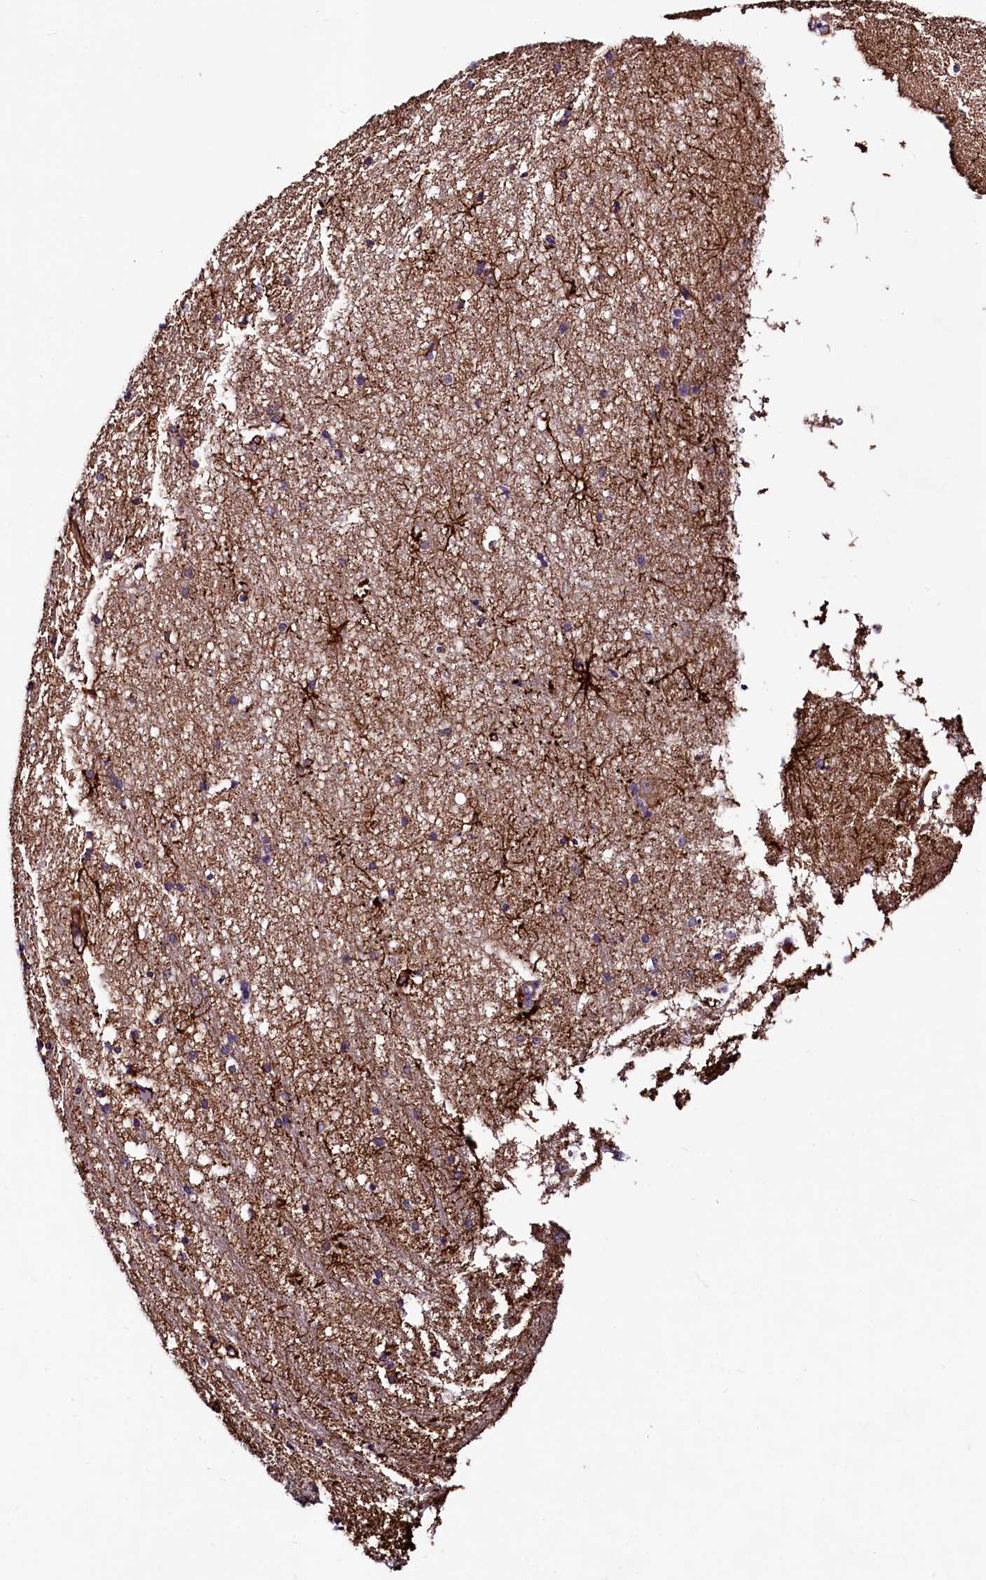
{"staining": {"intensity": "strong", "quantity": "<25%", "location": "cytoplasmic/membranous"}, "tissue": "hippocampus", "cell_type": "Glial cells", "image_type": "normal", "snomed": [{"axis": "morphology", "description": "Normal tissue, NOS"}, {"axis": "topography", "description": "Hippocampus"}], "caption": "Immunohistochemistry (IHC) (DAB (3,3'-diaminobenzidine)) staining of benign hippocampus reveals strong cytoplasmic/membranous protein expression in approximately <25% of glial cells. (DAB (3,3'-diaminobenzidine) IHC with brightfield microscopy, high magnification).", "gene": "CIAO3", "patient": {"sex": "male", "age": 45}}